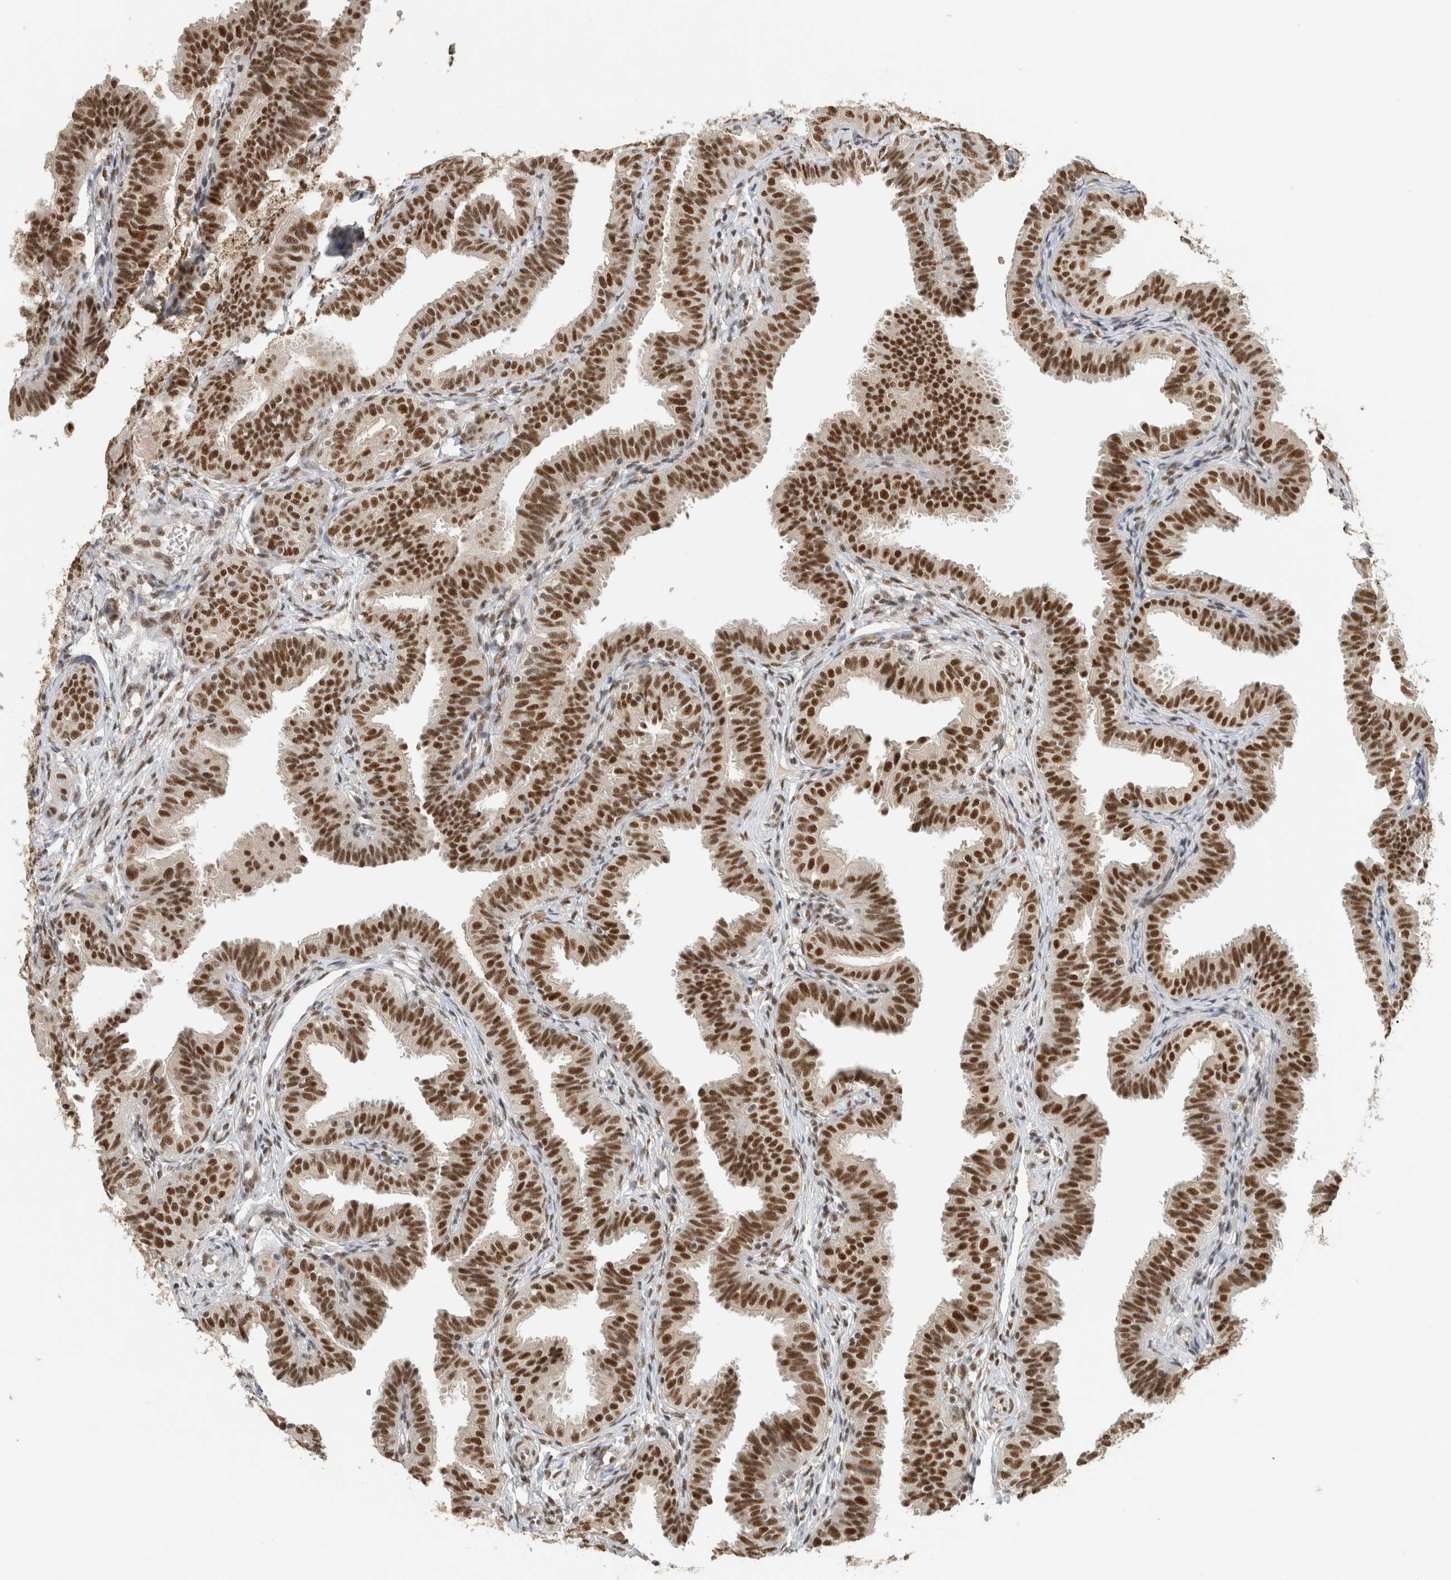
{"staining": {"intensity": "strong", "quantity": ">75%", "location": "nuclear"}, "tissue": "fallopian tube", "cell_type": "Glandular cells", "image_type": "normal", "snomed": [{"axis": "morphology", "description": "Normal tissue, NOS"}, {"axis": "topography", "description": "Fallopian tube"}], "caption": "A brown stain highlights strong nuclear expression of a protein in glandular cells of normal fallopian tube.", "gene": "DDX42", "patient": {"sex": "female", "age": 35}}